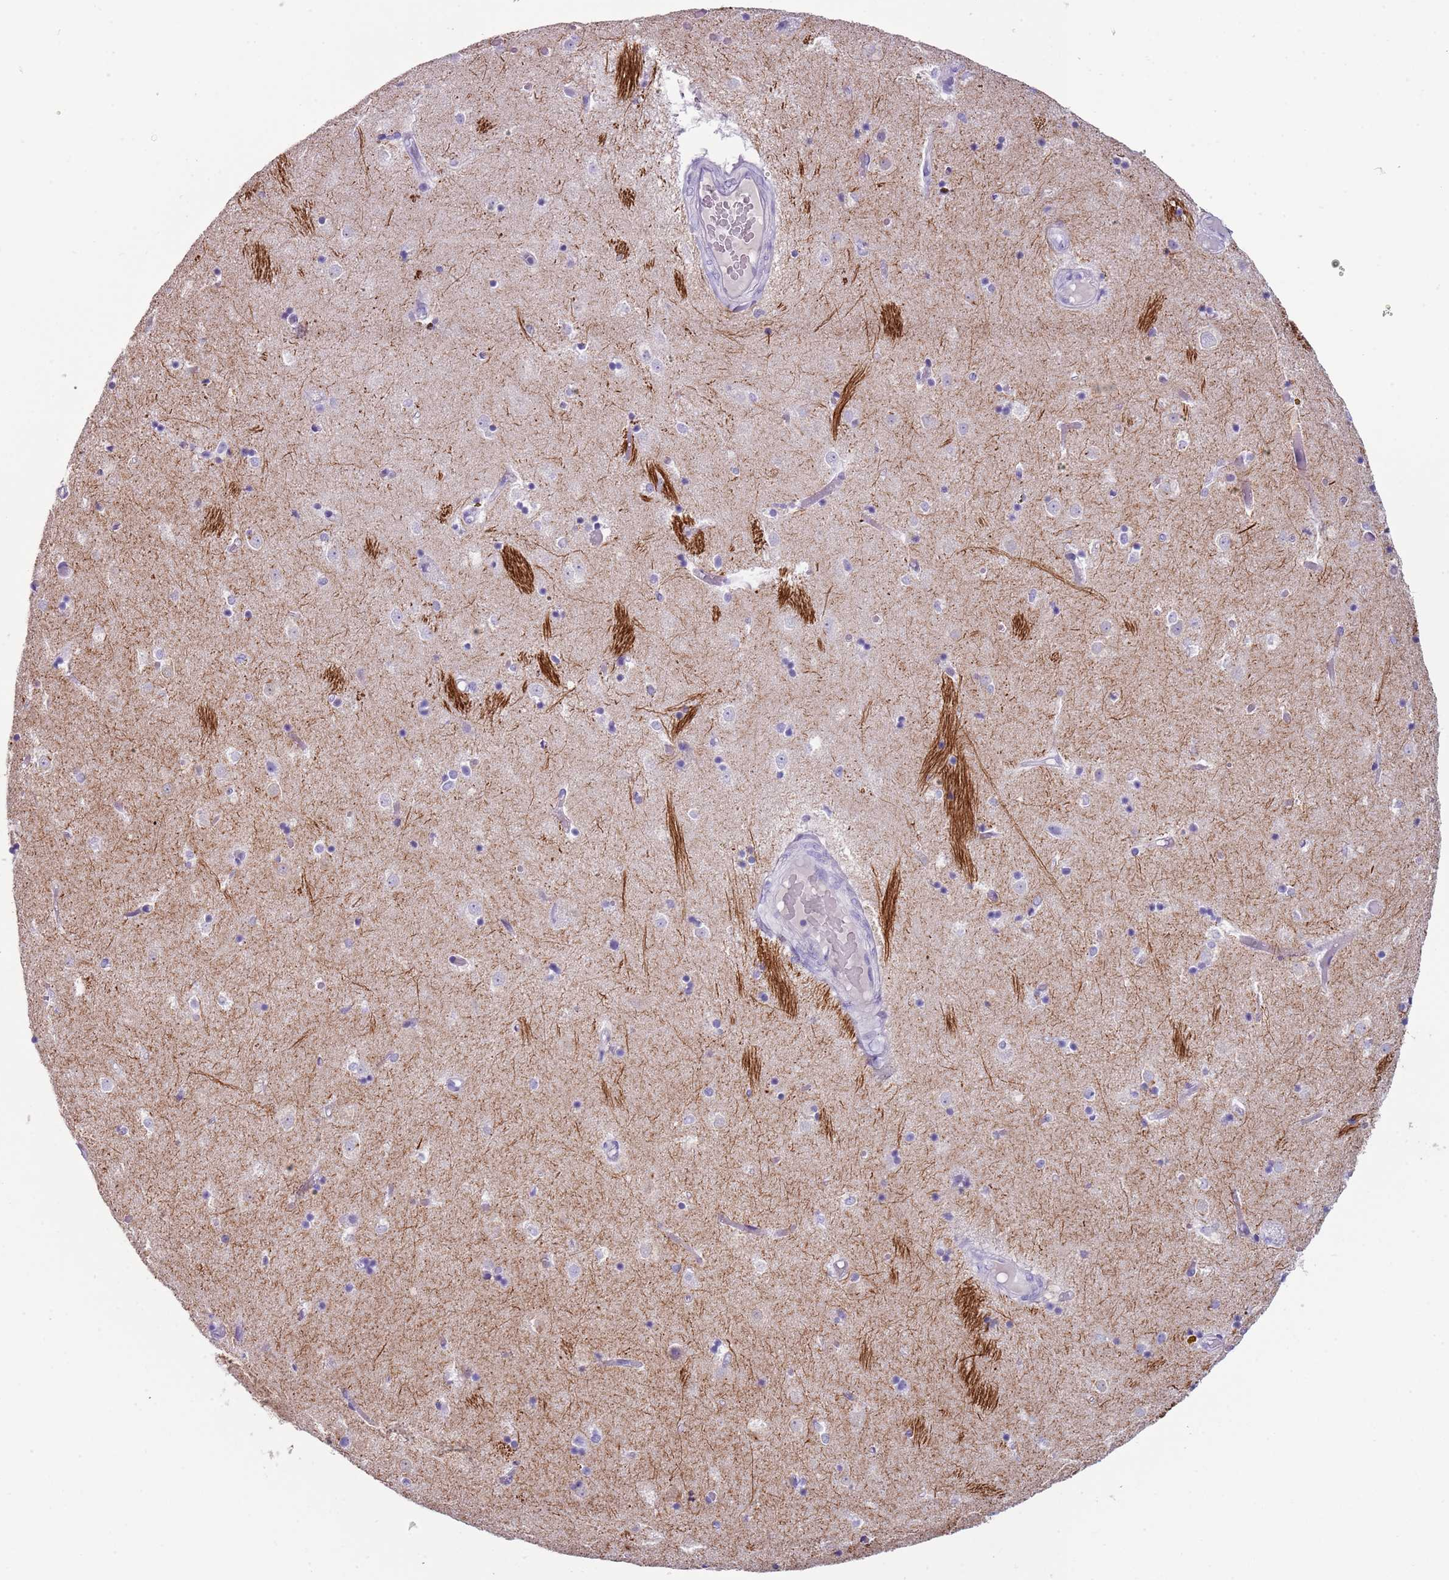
{"staining": {"intensity": "negative", "quantity": "none", "location": "none"}, "tissue": "caudate", "cell_type": "Glial cells", "image_type": "normal", "snomed": [{"axis": "morphology", "description": "Normal tissue, NOS"}, {"axis": "topography", "description": "Lateral ventricle wall"}], "caption": "Immunohistochemistry (IHC) histopathology image of unremarkable human caudate stained for a protein (brown), which shows no staining in glial cells.", "gene": "ENSG00000271254", "patient": {"sex": "female", "age": 52}}